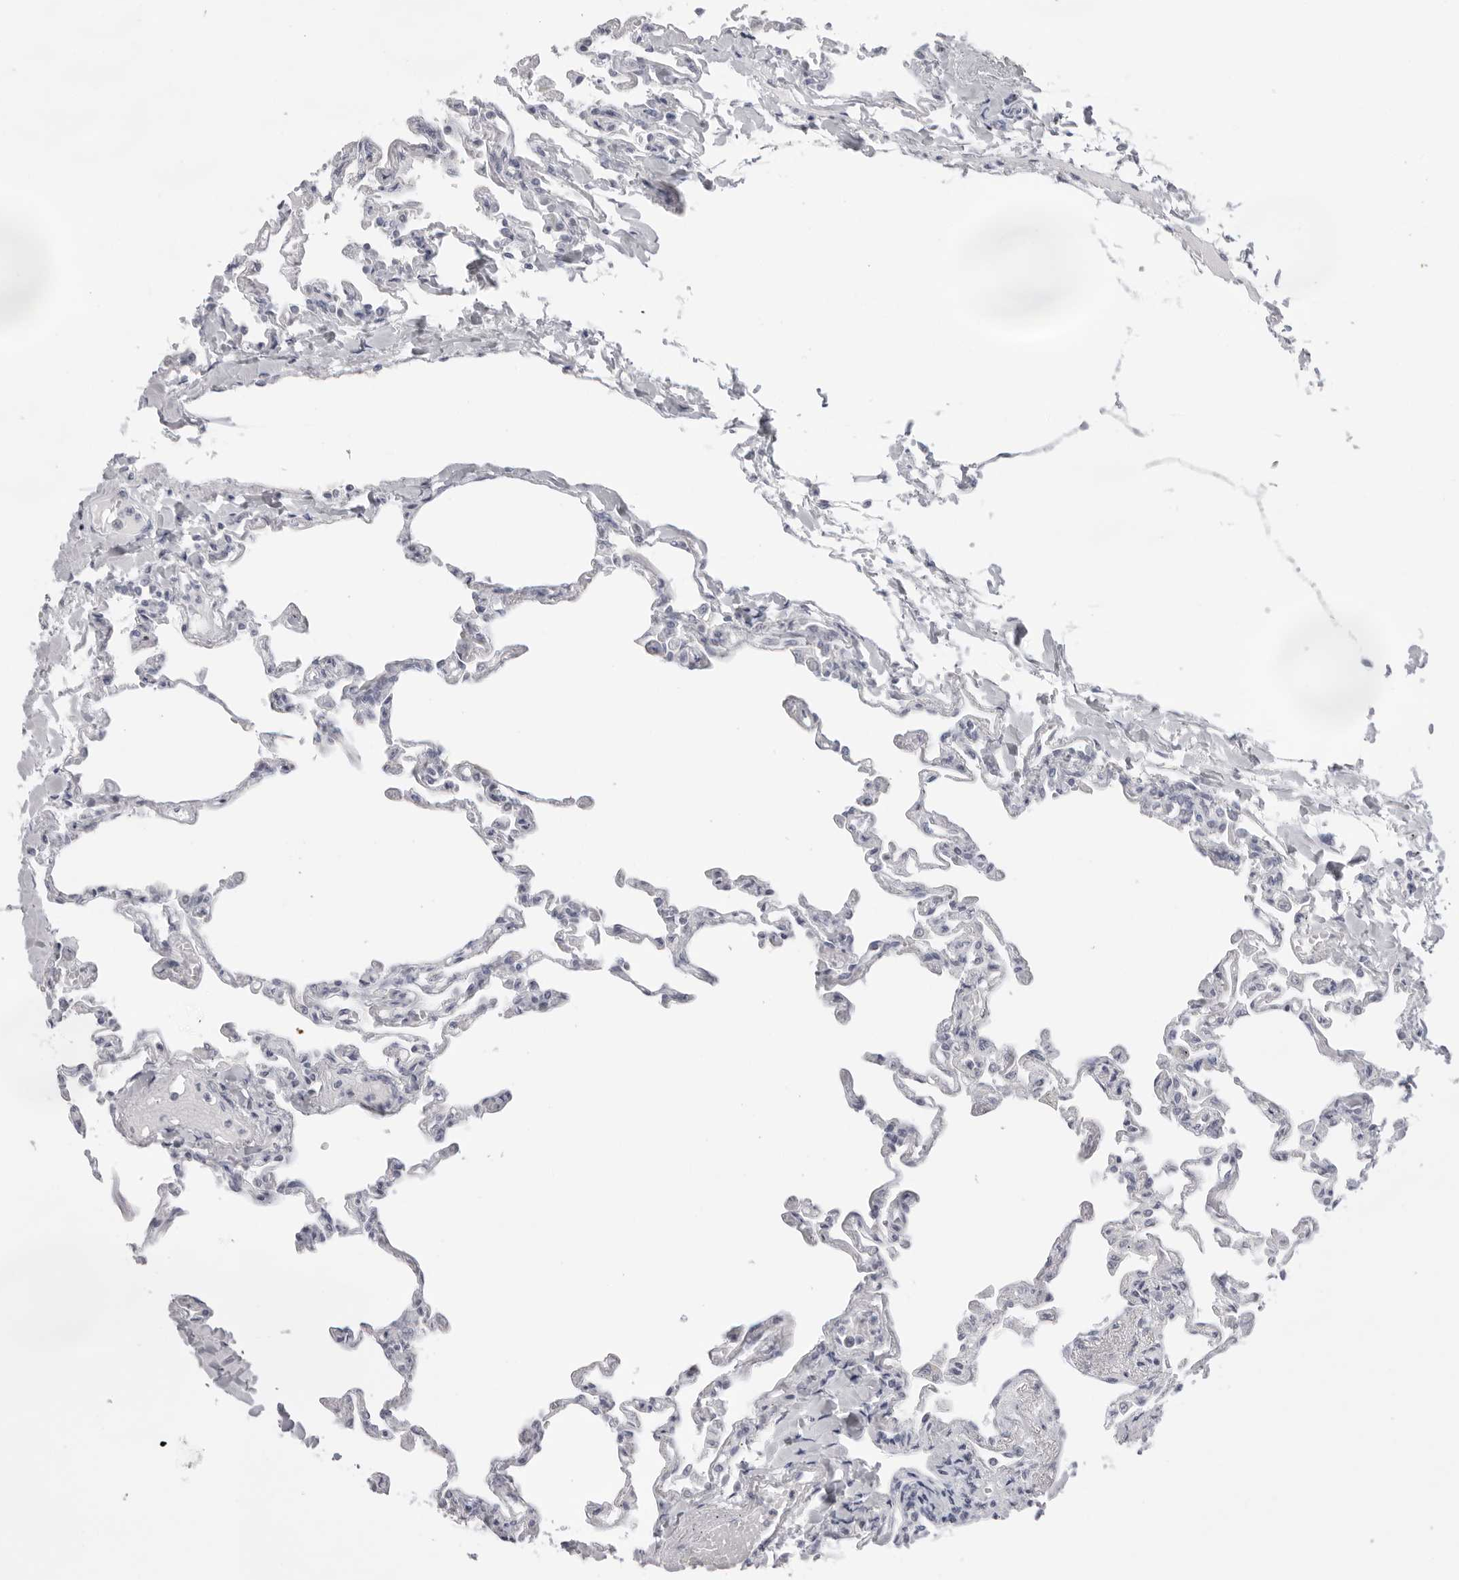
{"staining": {"intensity": "negative", "quantity": "none", "location": "none"}, "tissue": "lung", "cell_type": "Alveolar cells", "image_type": "normal", "snomed": [{"axis": "morphology", "description": "Normal tissue, NOS"}, {"axis": "topography", "description": "Lung"}], "caption": "Protein analysis of normal lung shows no significant staining in alveolar cells.", "gene": "KLK12", "patient": {"sex": "male", "age": 21}}